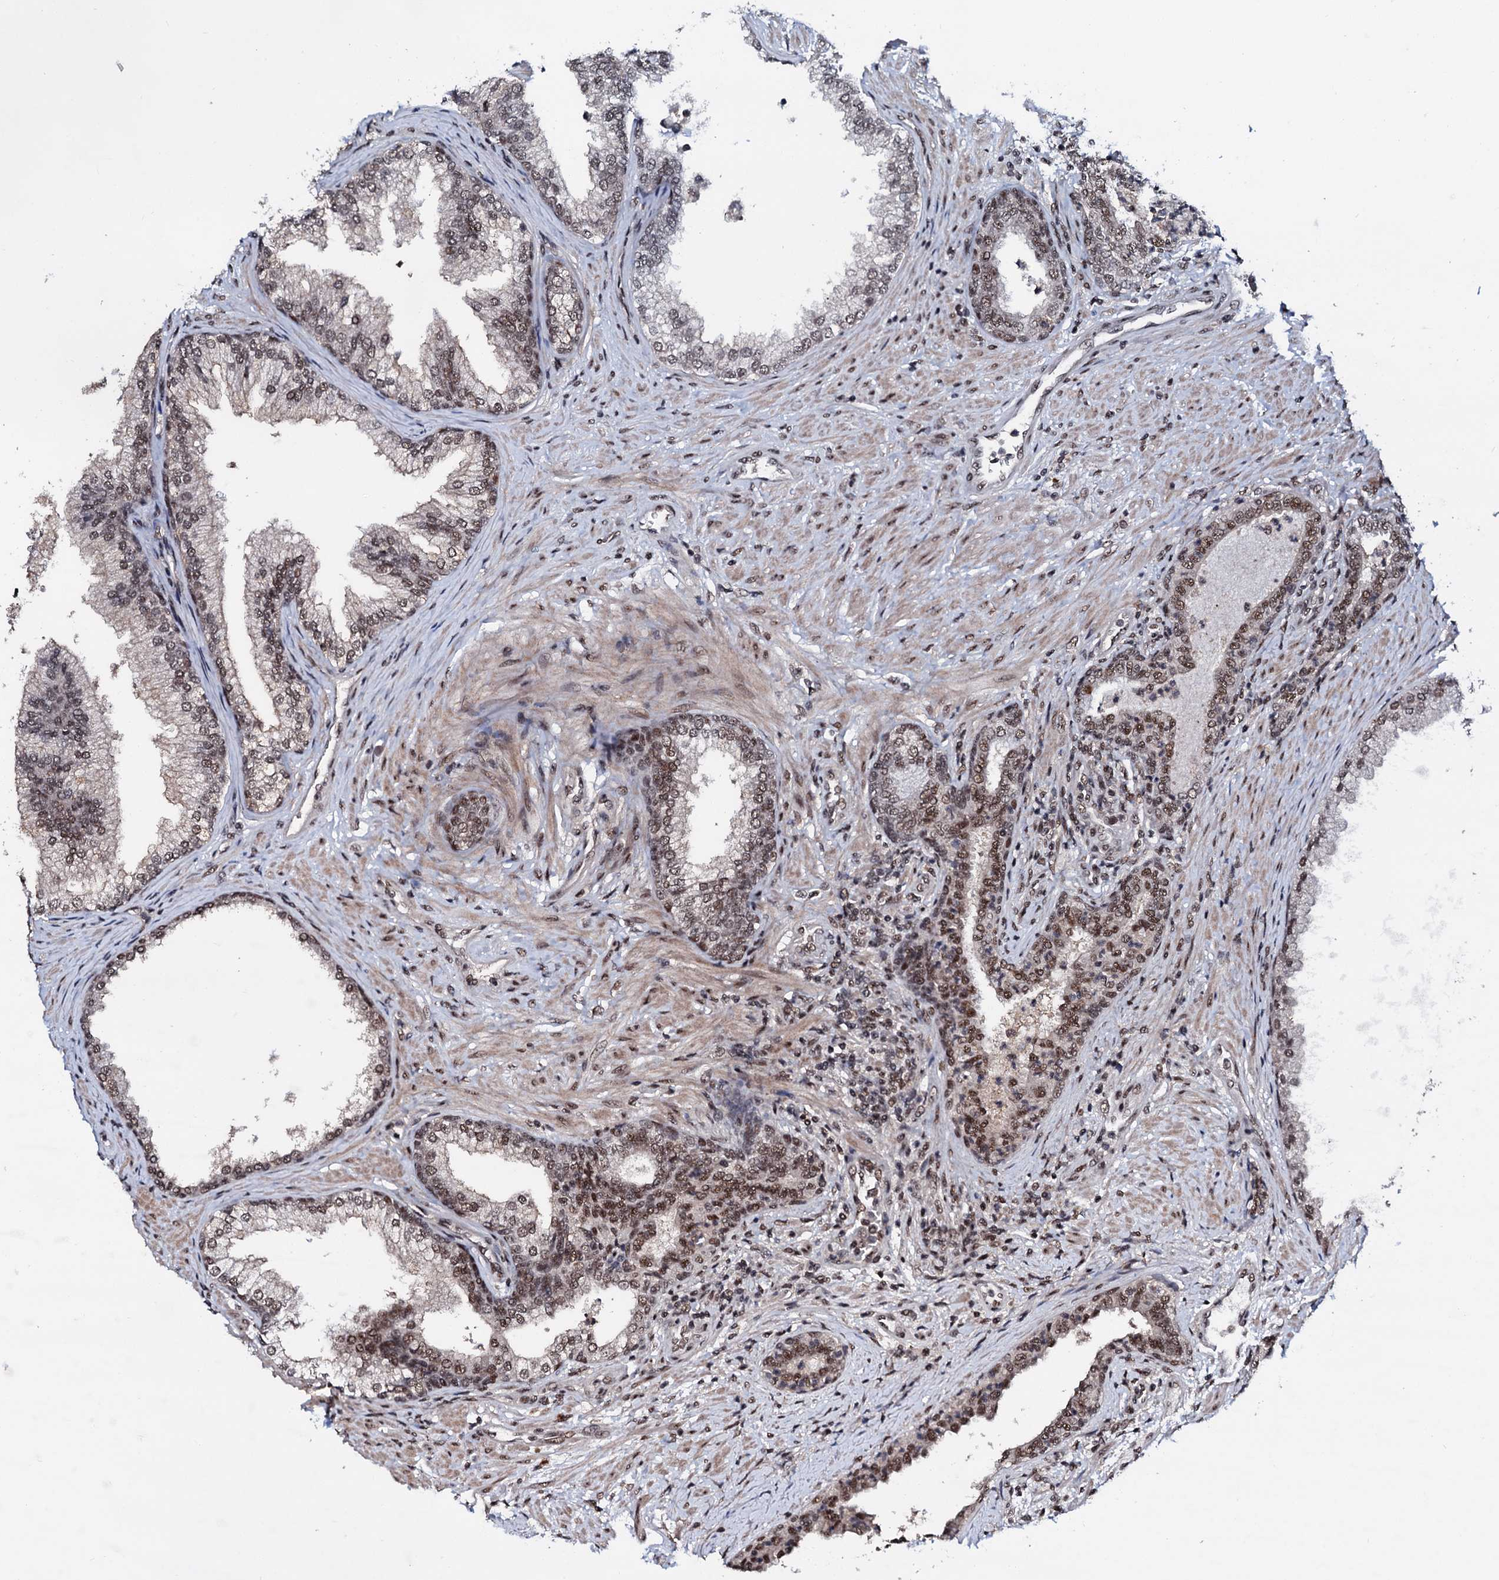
{"staining": {"intensity": "moderate", "quantity": ">75%", "location": "nuclear"}, "tissue": "prostate", "cell_type": "Glandular cells", "image_type": "normal", "snomed": [{"axis": "morphology", "description": "Normal tissue, NOS"}, {"axis": "topography", "description": "Prostate"}], "caption": "This is a micrograph of immunohistochemistry (IHC) staining of normal prostate, which shows moderate positivity in the nuclear of glandular cells.", "gene": "PRPF18", "patient": {"sex": "male", "age": 76}}